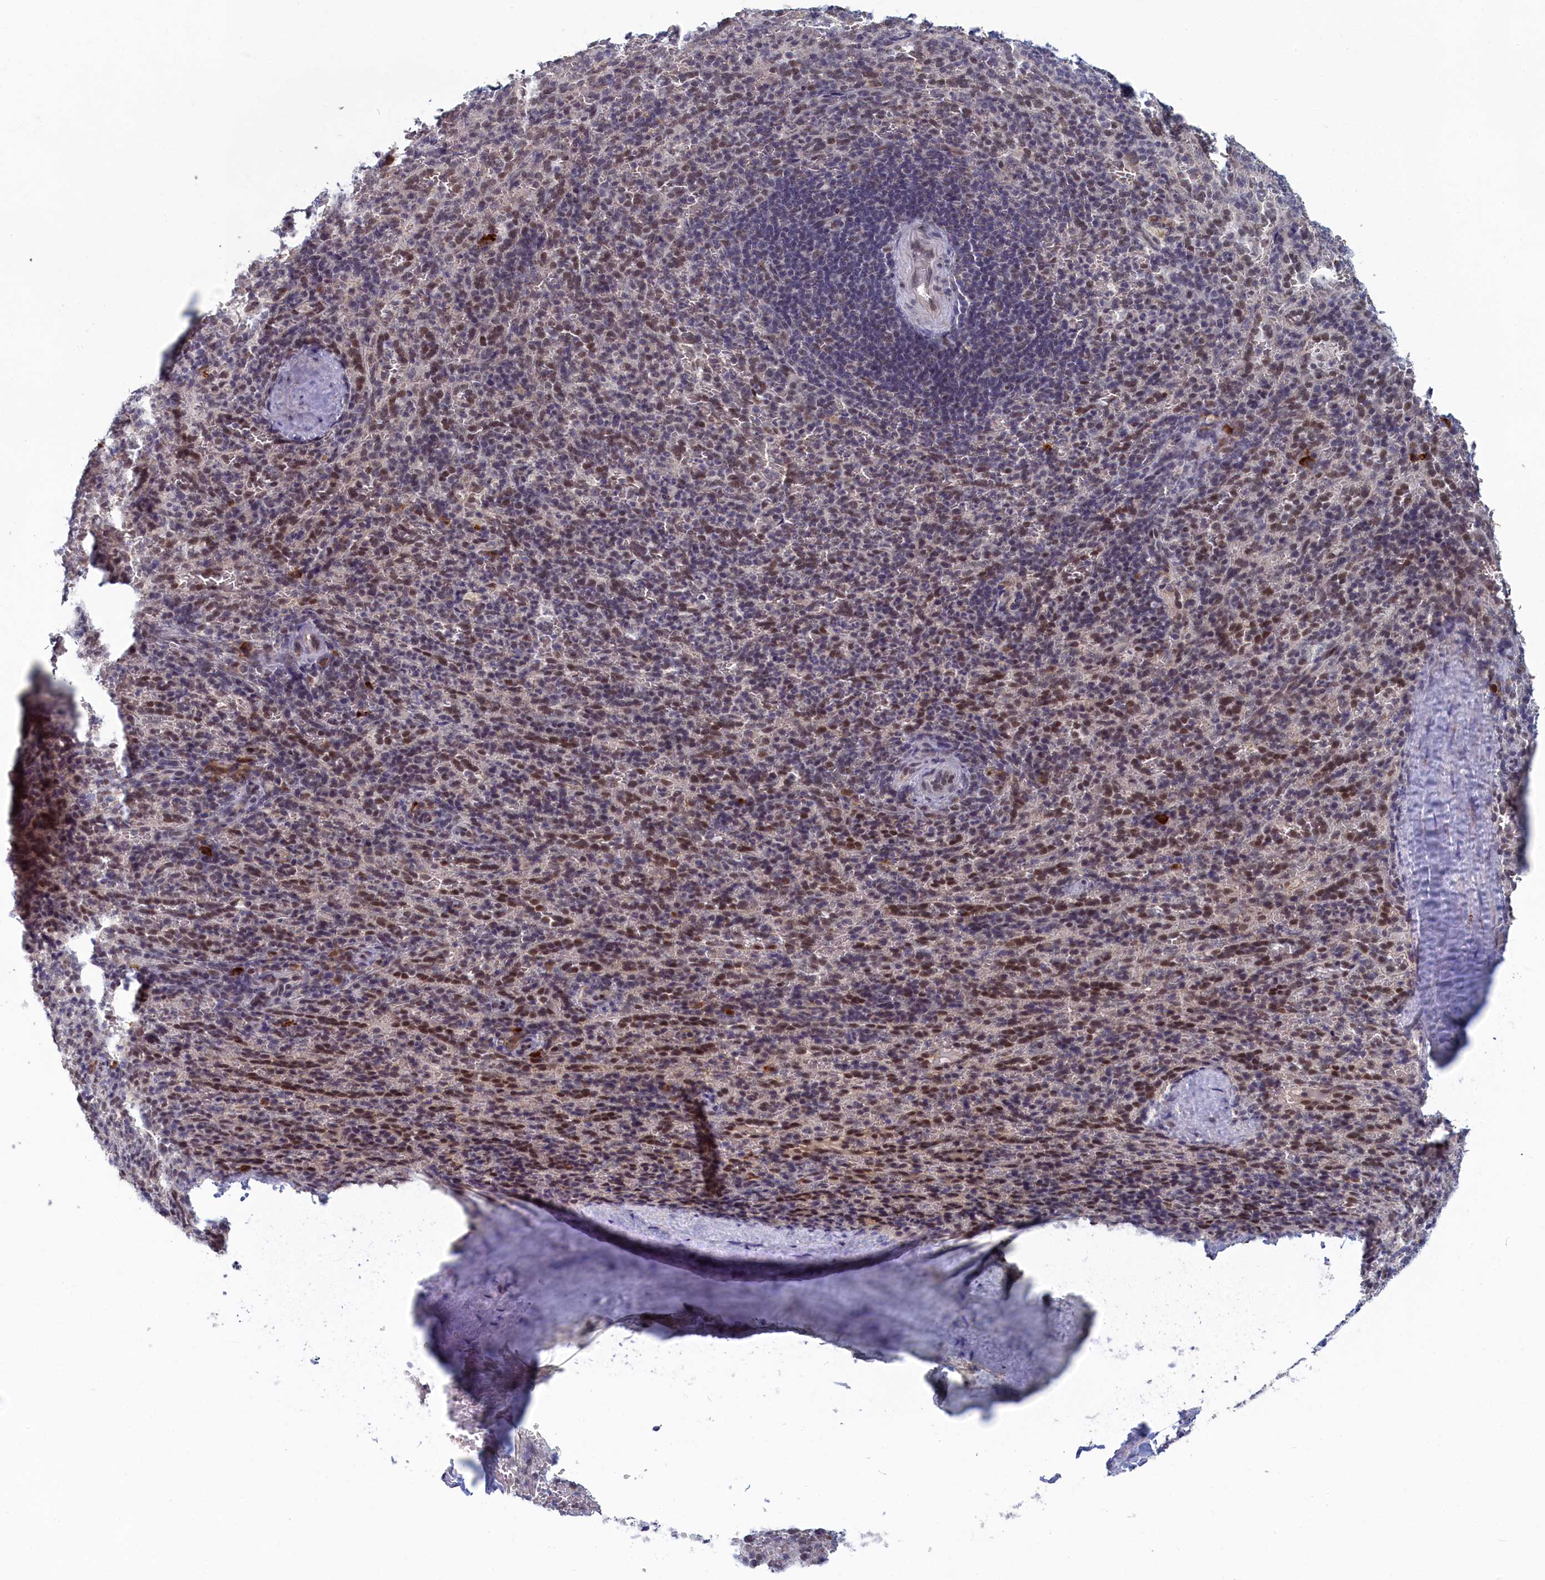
{"staining": {"intensity": "weak", "quantity": "<25%", "location": "nuclear"}, "tissue": "spleen", "cell_type": "Cells in red pulp", "image_type": "normal", "snomed": [{"axis": "morphology", "description": "Normal tissue, NOS"}, {"axis": "topography", "description": "Spleen"}], "caption": "DAB immunohistochemical staining of unremarkable human spleen displays no significant staining in cells in red pulp.", "gene": "DNAJC17", "patient": {"sex": "female", "age": 21}}